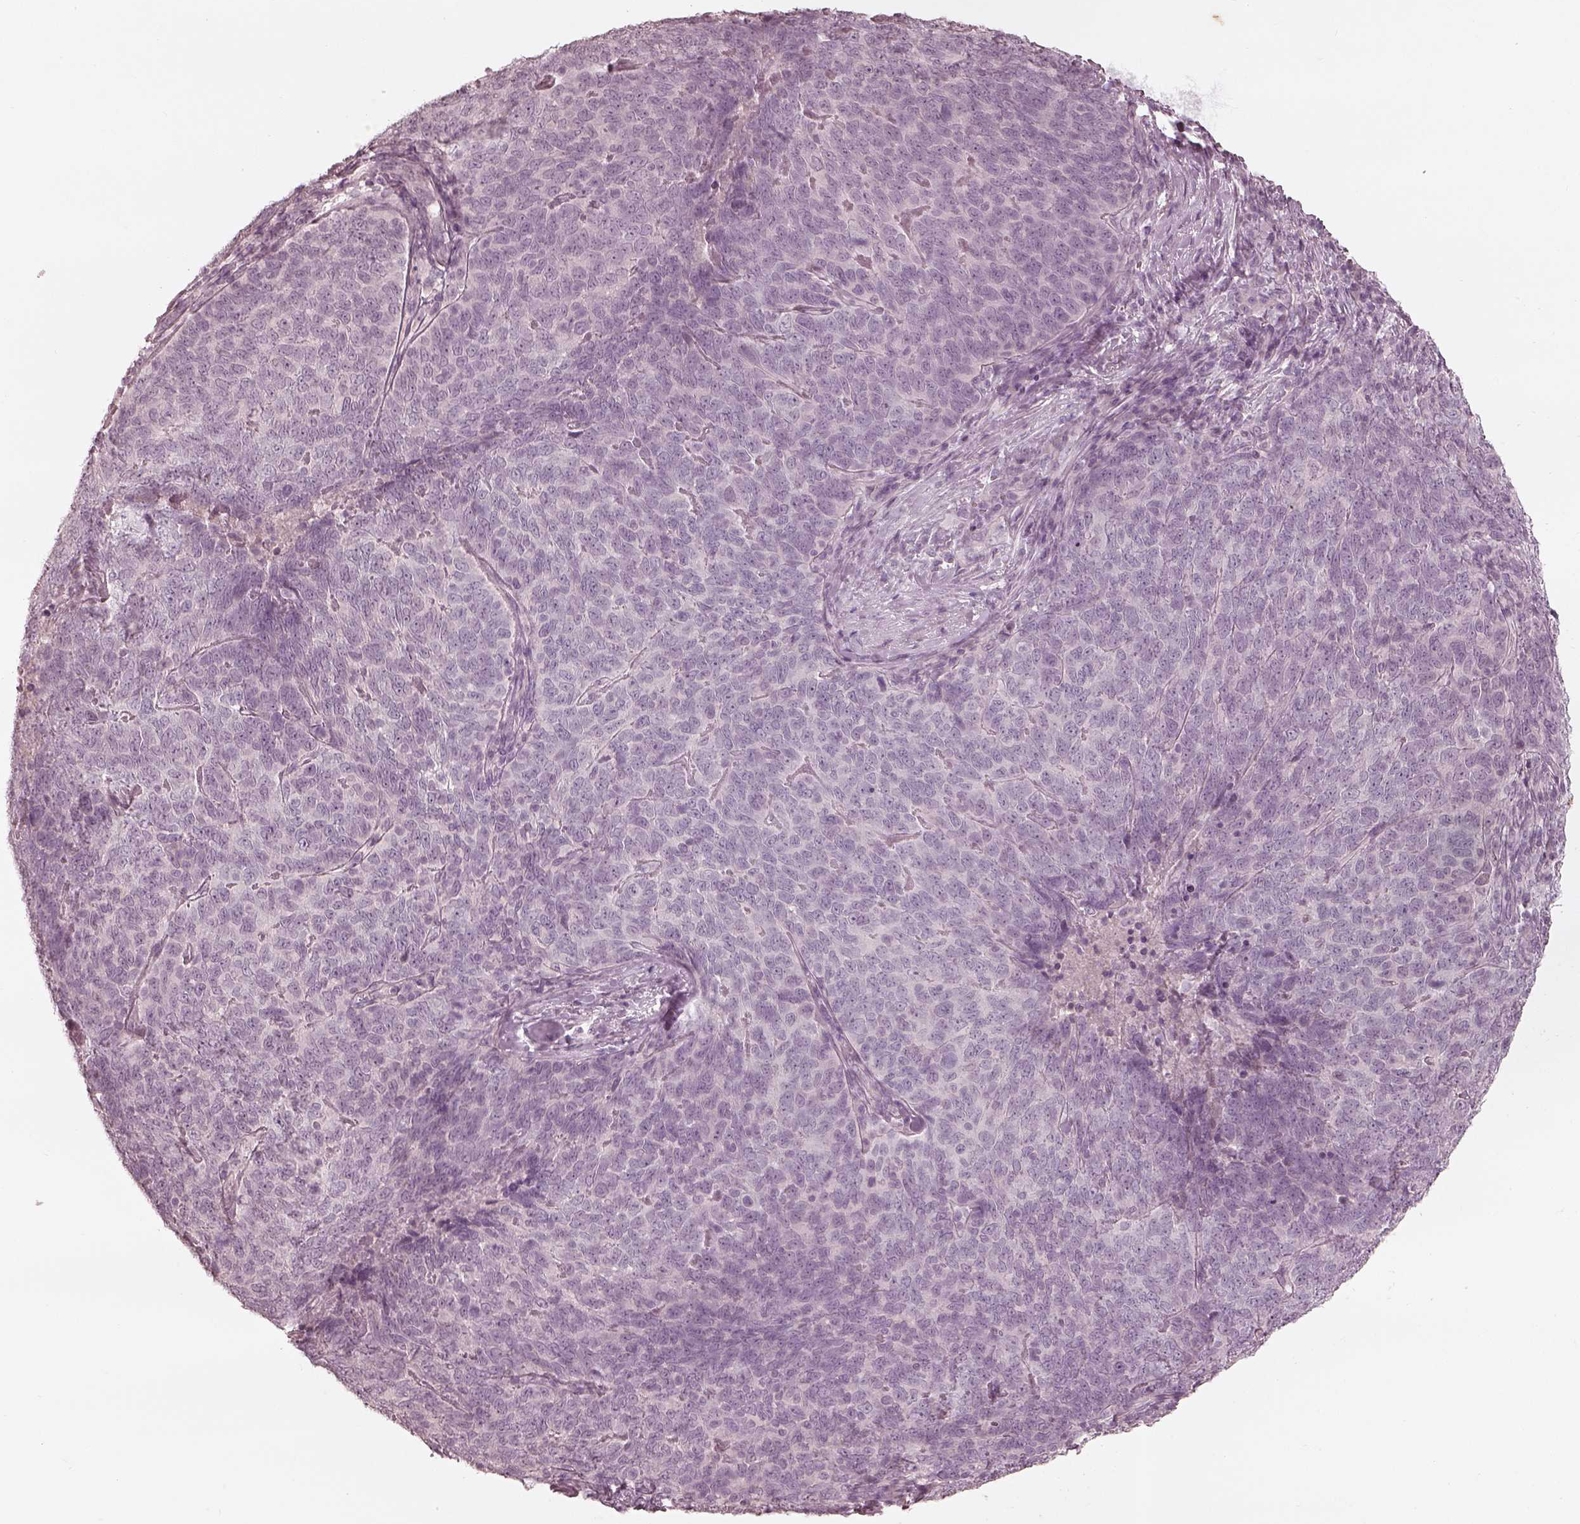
{"staining": {"intensity": "negative", "quantity": "none", "location": "none"}, "tissue": "skin cancer", "cell_type": "Tumor cells", "image_type": "cancer", "snomed": [{"axis": "morphology", "description": "Squamous cell carcinoma, NOS"}, {"axis": "topography", "description": "Skin"}, {"axis": "topography", "description": "Anal"}], "caption": "Squamous cell carcinoma (skin) was stained to show a protein in brown. There is no significant expression in tumor cells. (DAB (3,3'-diaminobenzidine) IHC, high magnification).", "gene": "ADRB3", "patient": {"sex": "female", "age": 51}}